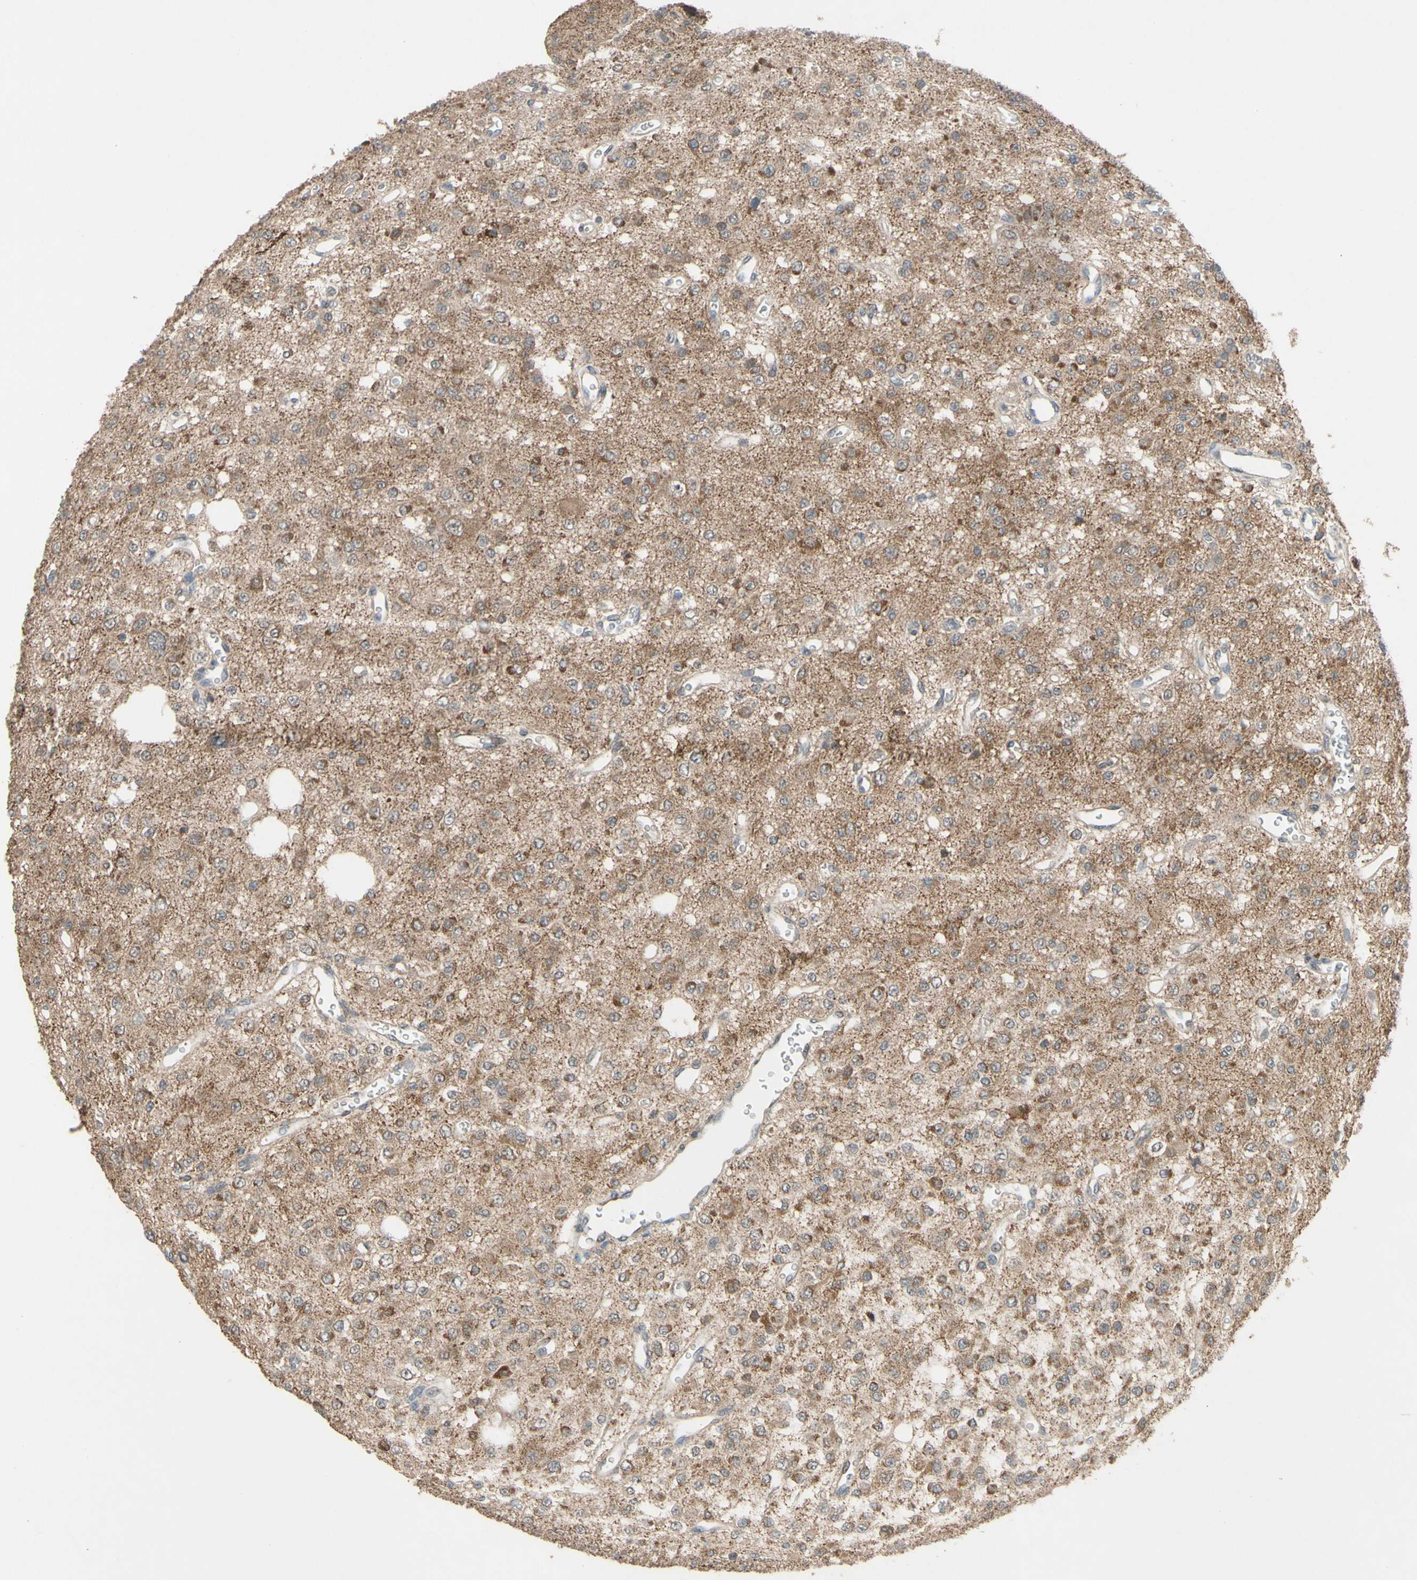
{"staining": {"intensity": "moderate", "quantity": ">75%", "location": "cytoplasmic/membranous"}, "tissue": "glioma", "cell_type": "Tumor cells", "image_type": "cancer", "snomed": [{"axis": "morphology", "description": "Glioma, malignant, Low grade"}, {"axis": "topography", "description": "Brain"}], "caption": "Immunohistochemical staining of glioma shows medium levels of moderate cytoplasmic/membranous positivity in about >75% of tumor cells.", "gene": "CD164", "patient": {"sex": "male", "age": 38}}